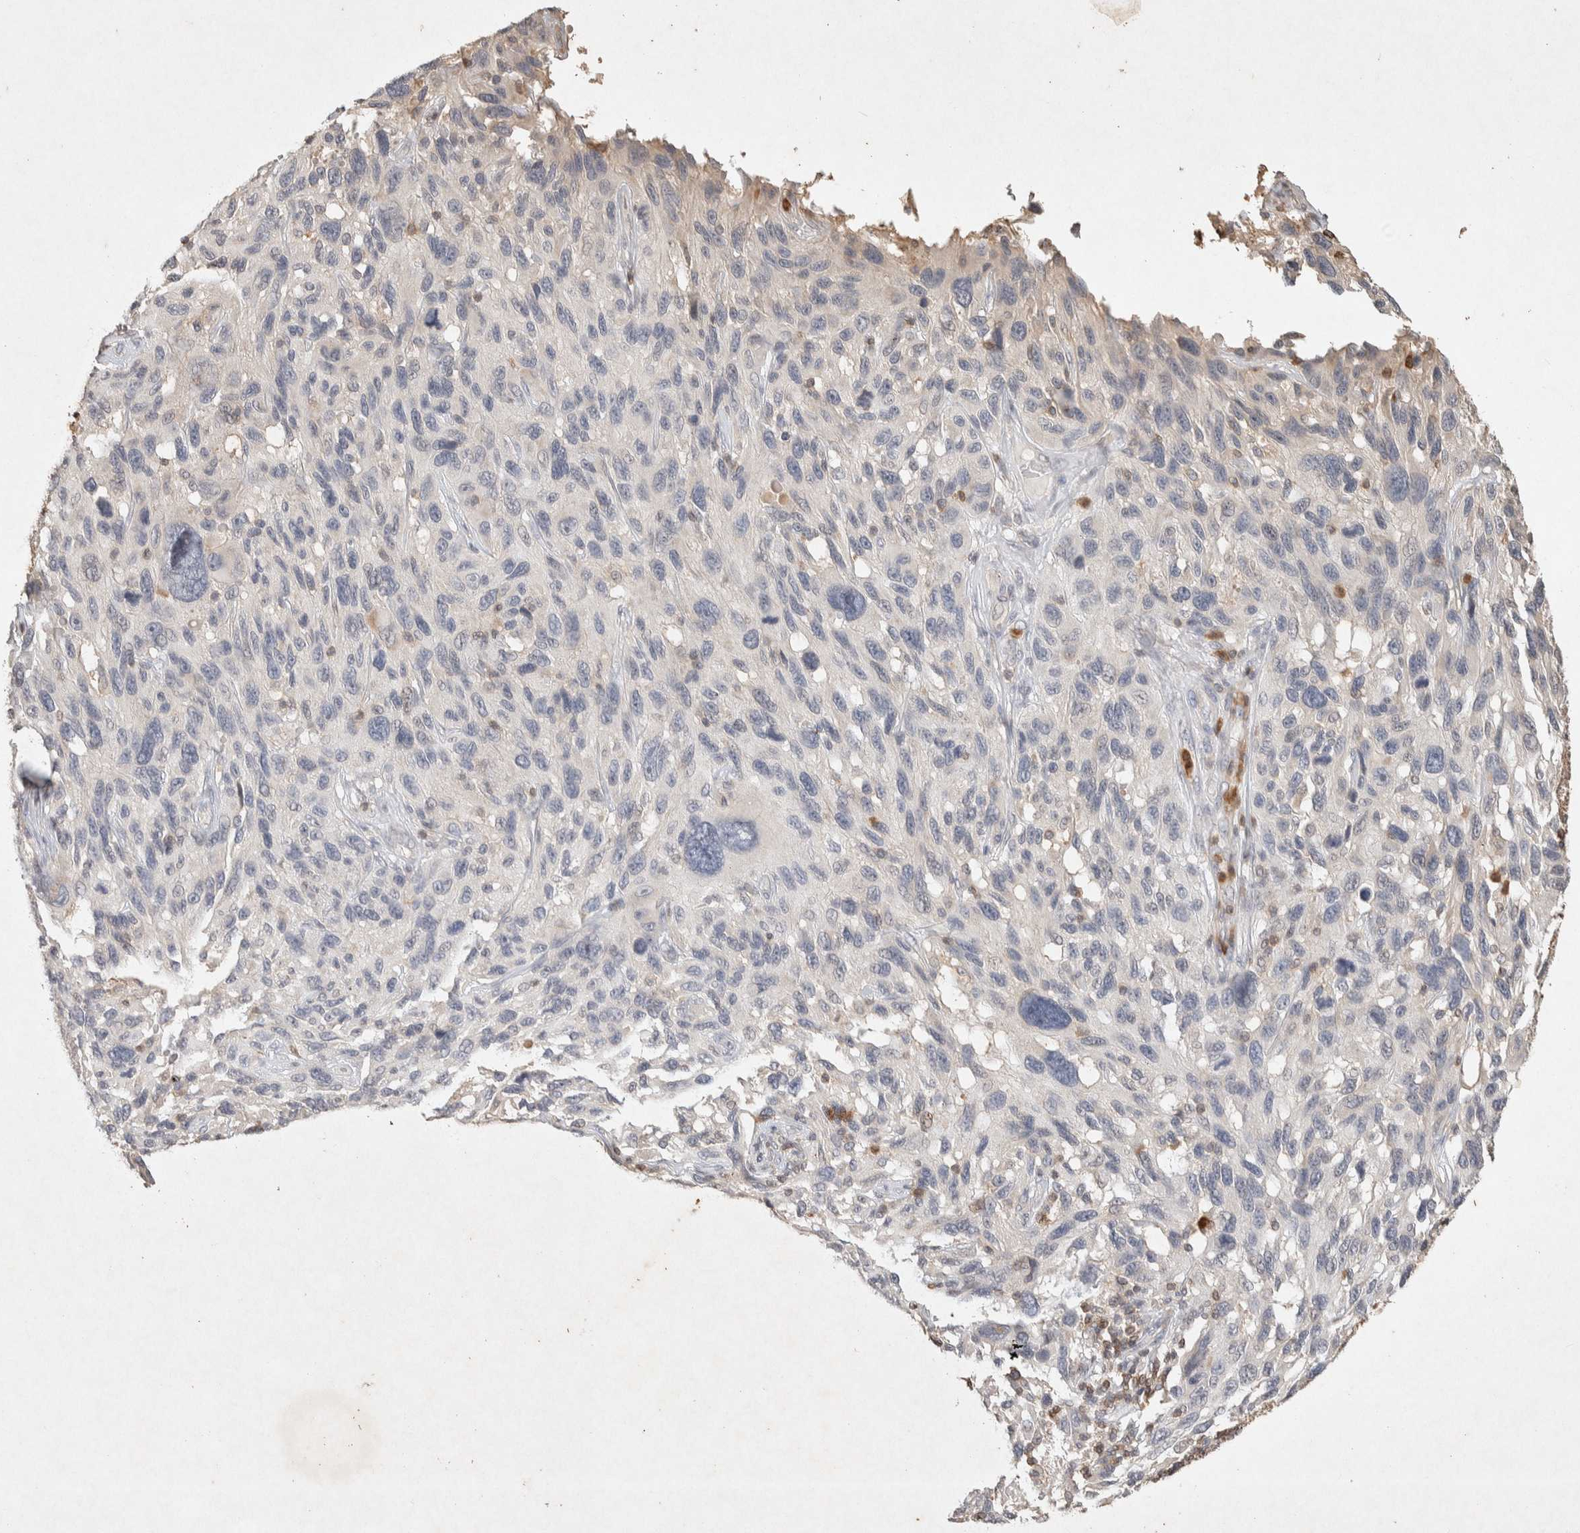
{"staining": {"intensity": "negative", "quantity": "none", "location": "none"}, "tissue": "melanoma", "cell_type": "Tumor cells", "image_type": "cancer", "snomed": [{"axis": "morphology", "description": "Malignant melanoma, NOS"}, {"axis": "topography", "description": "Skin"}], "caption": "This is an immunohistochemistry image of human melanoma. There is no positivity in tumor cells.", "gene": "RAC2", "patient": {"sex": "male", "age": 53}}